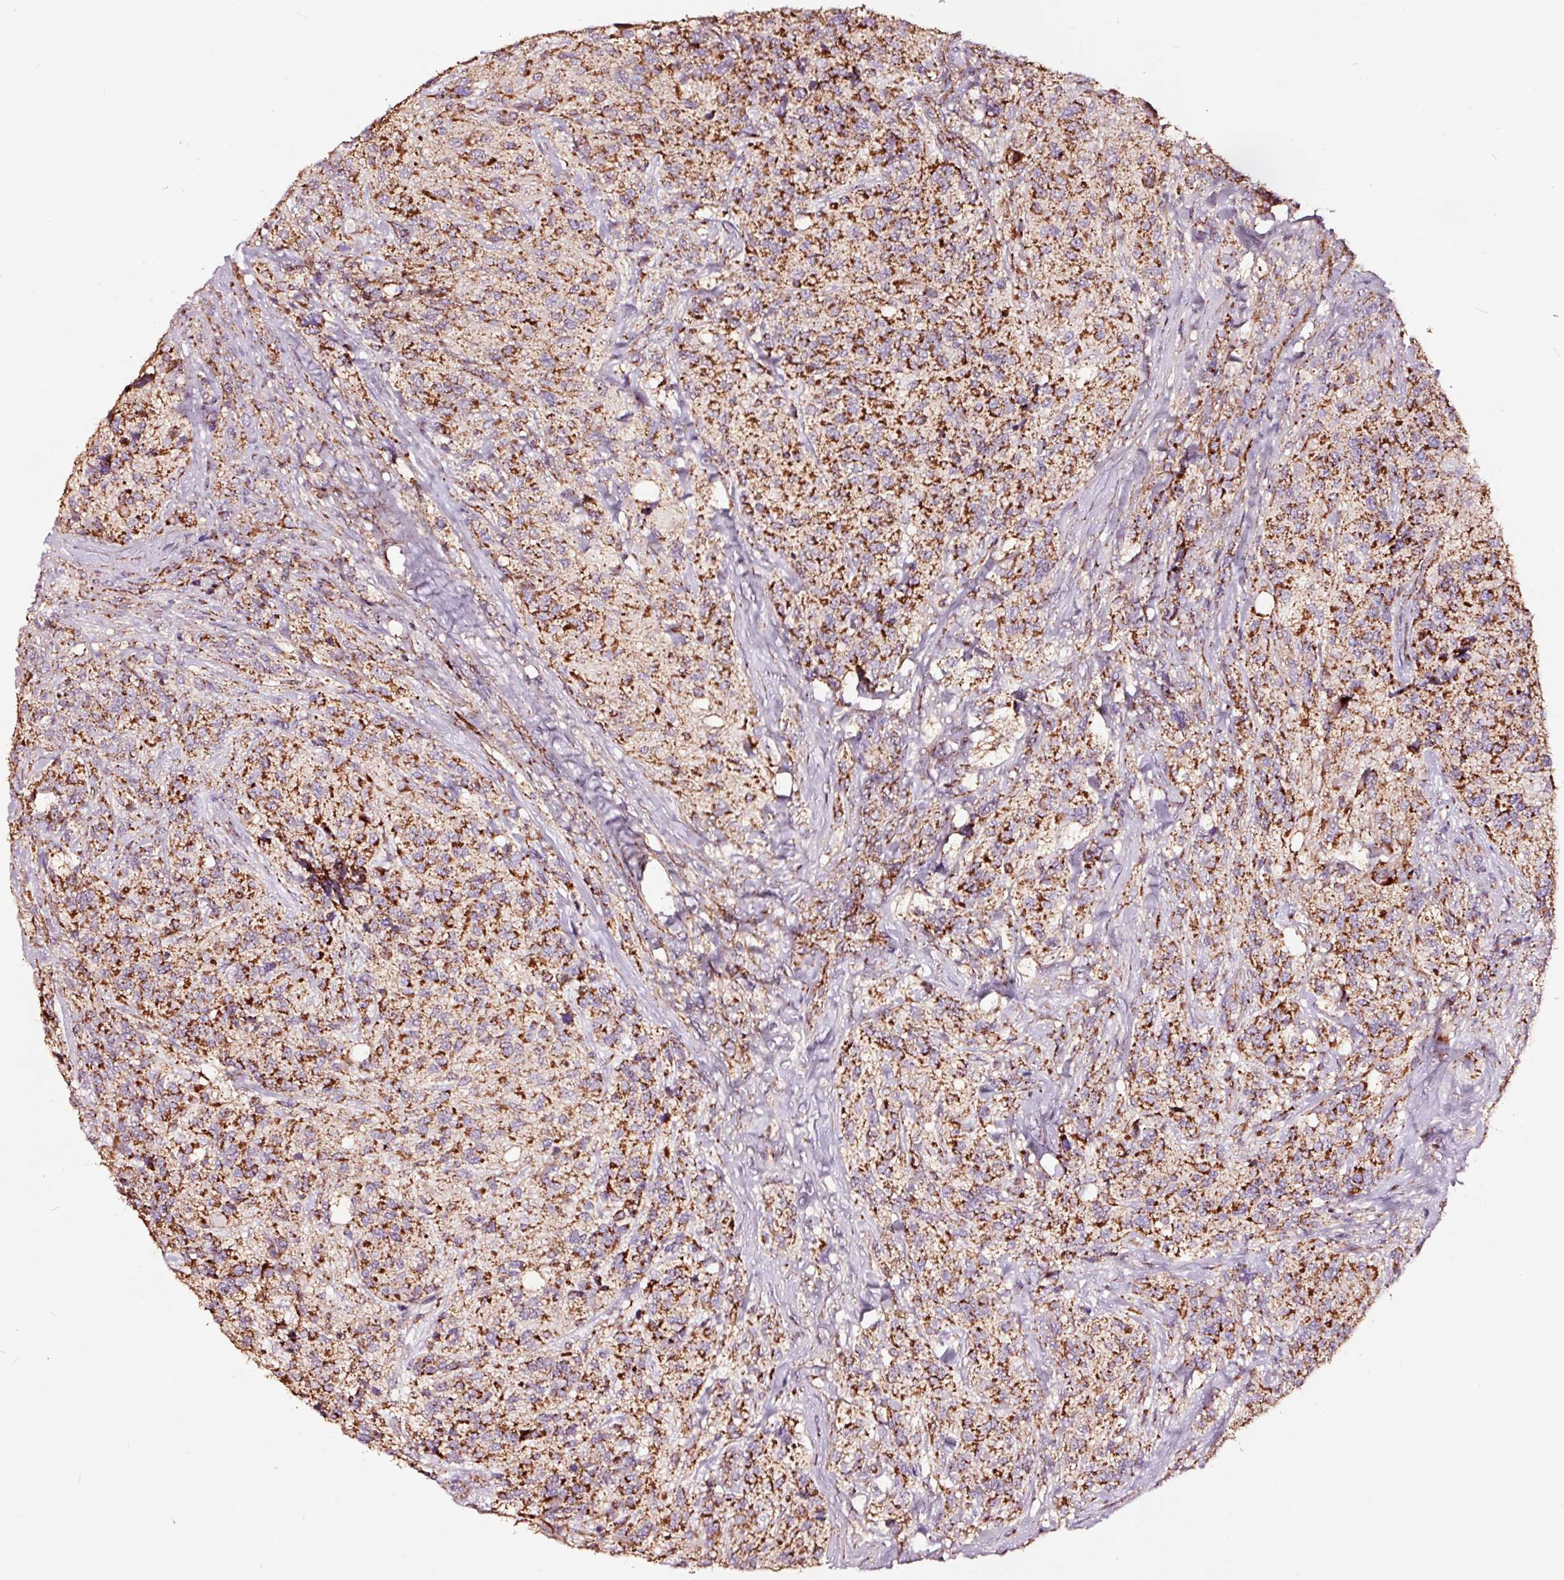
{"staining": {"intensity": "strong", "quantity": ">75%", "location": "cytoplasmic/membranous"}, "tissue": "glioma", "cell_type": "Tumor cells", "image_type": "cancer", "snomed": [{"axis": "morphology", "description": "Glioma, malignant, High grade"}, {"axis": "topography", "description": "Brain"}], "caption": "Human malignant glioma (high-grade) stained with a protein marker demonstrates strong staining in tumor cells.", "gene": "TPM1", "patient": {"sex": "female", "age": 67}}